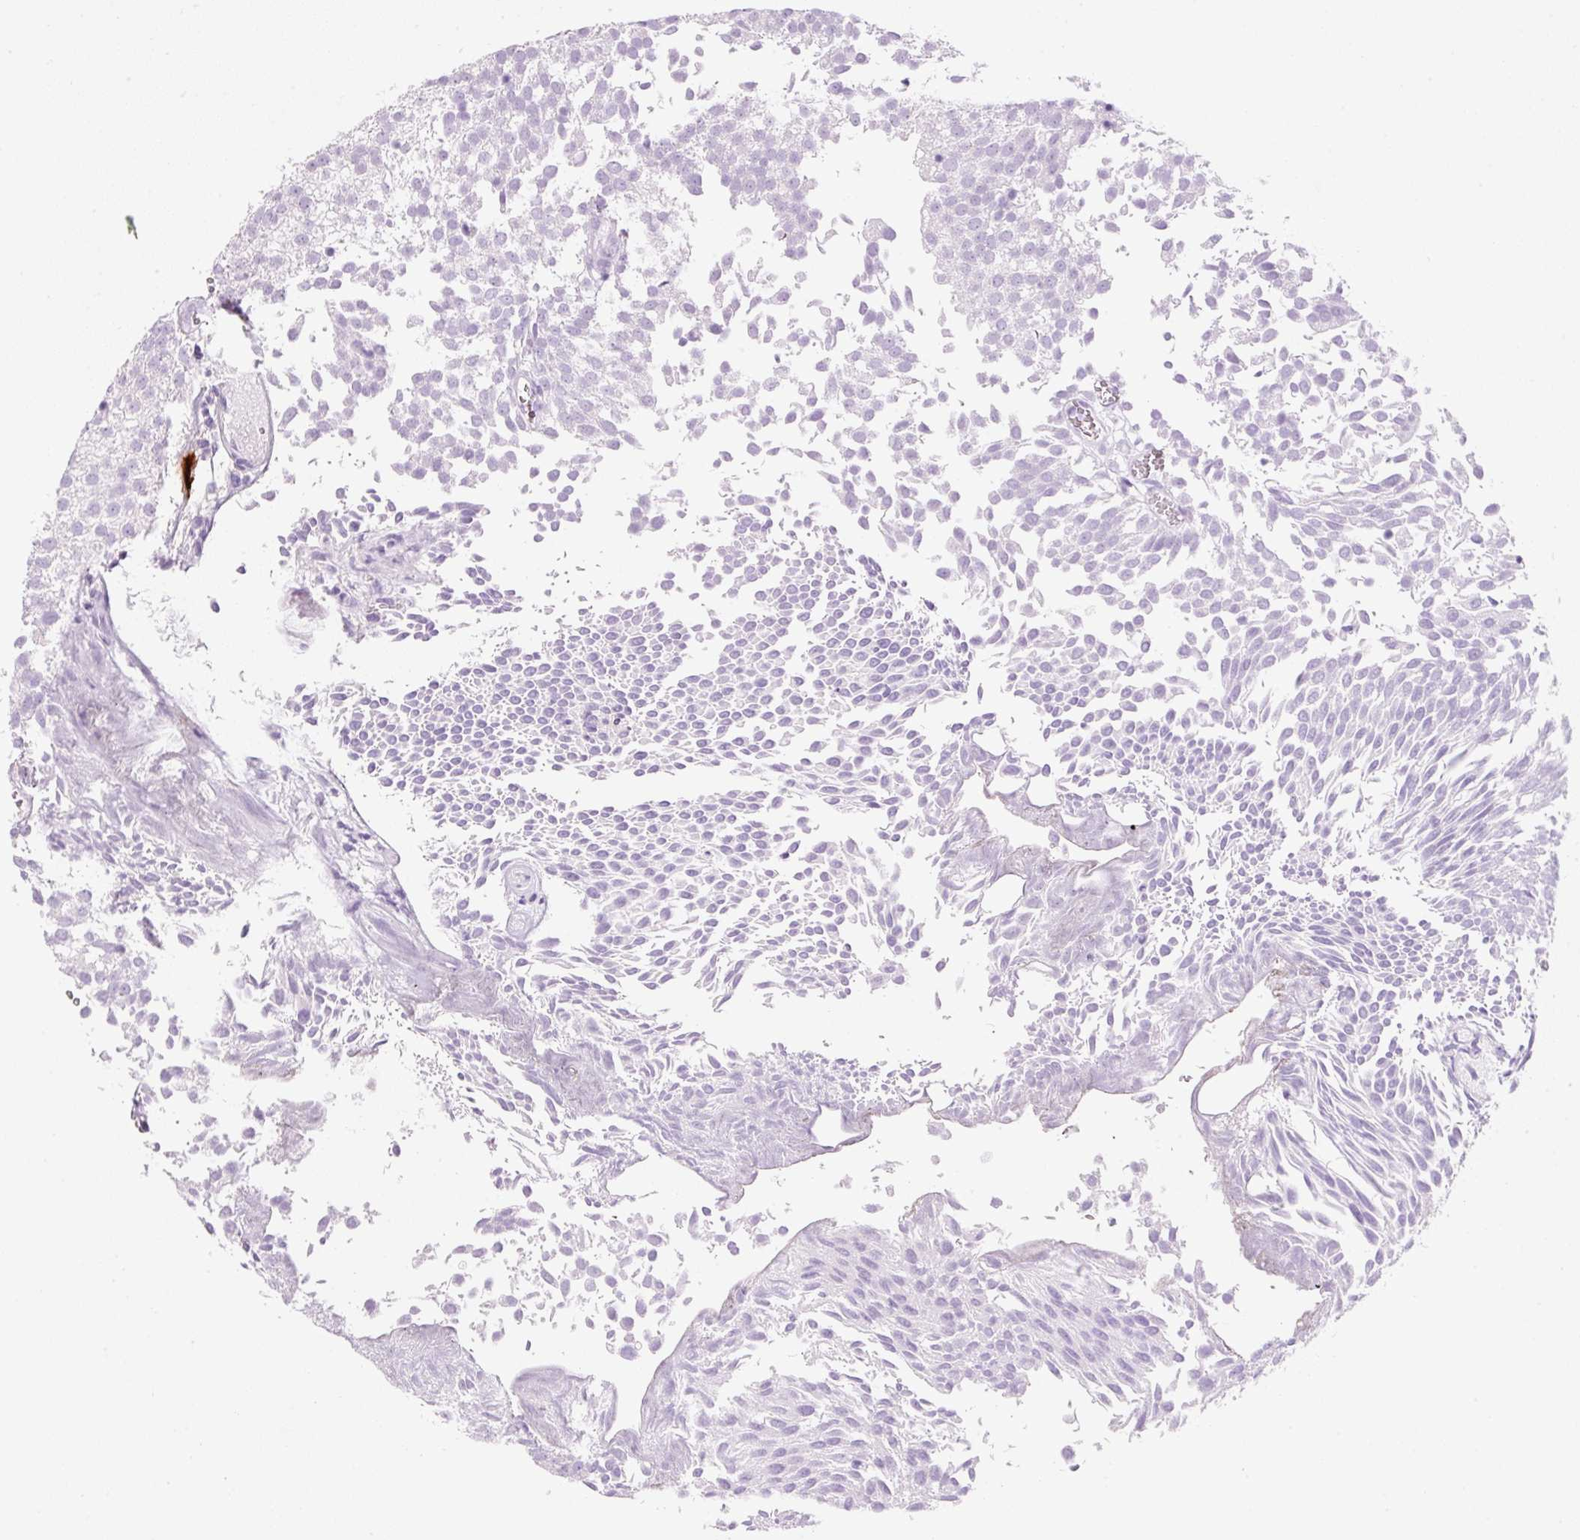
{"staining": {"intensity": "negative", "quantity": "none", "location": "none"}, "tissue": "urothelial cancer", "cell_type": "Tumor cells", "image_type": "cancer", "snomed": [{"axis": "morphology", "description": "Urothelial carcinoma, Low grade"}, {"axis": "topography", "description": "Urinary bladder"}], "caption": "A high-resolution image shows immunohistochemistry staining of urothelial cancer, which reveals no significant expression in tumor cells.", "gene": "CMA1", "patient": {"sex": "female", "age": 79}}